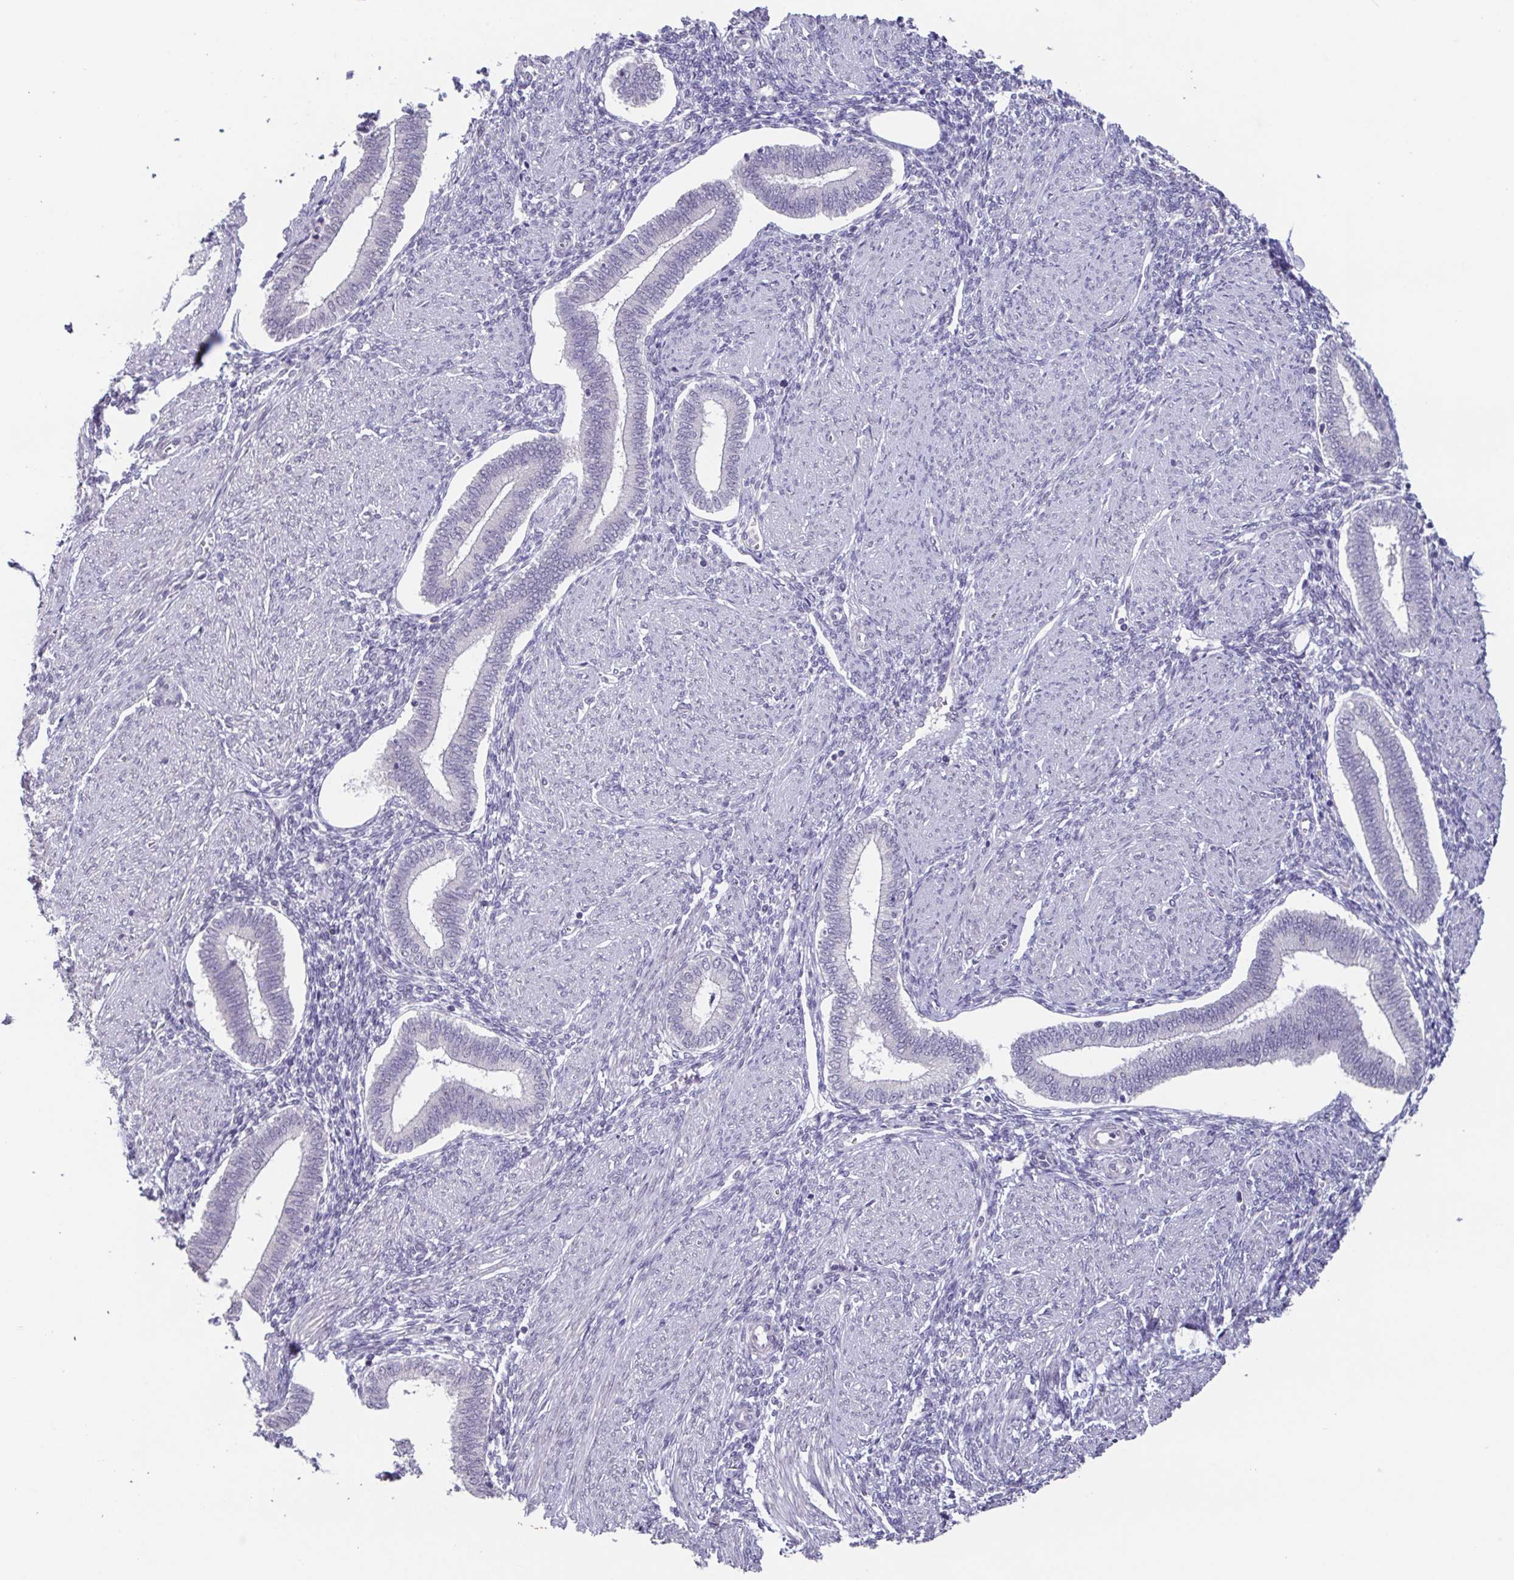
{"staining": {"intensity": "negative", "quantity": "none", "location": "none"}, "tissue": "endometrium", "cell_type": "Cells in endometrial stroma", "image_type": "normal", "snomed": [{"axis": "morphology", "description": "Normal tissue, NOS"}, {"axis": "topography", "description": "Endometrium"}], "caption": "A micrograph of endometrium stained for a protein reveals no brown staining in cells in endometrial stroma.", "gene": "GHRL", "patient": {"sex": "female", "age": 42}}